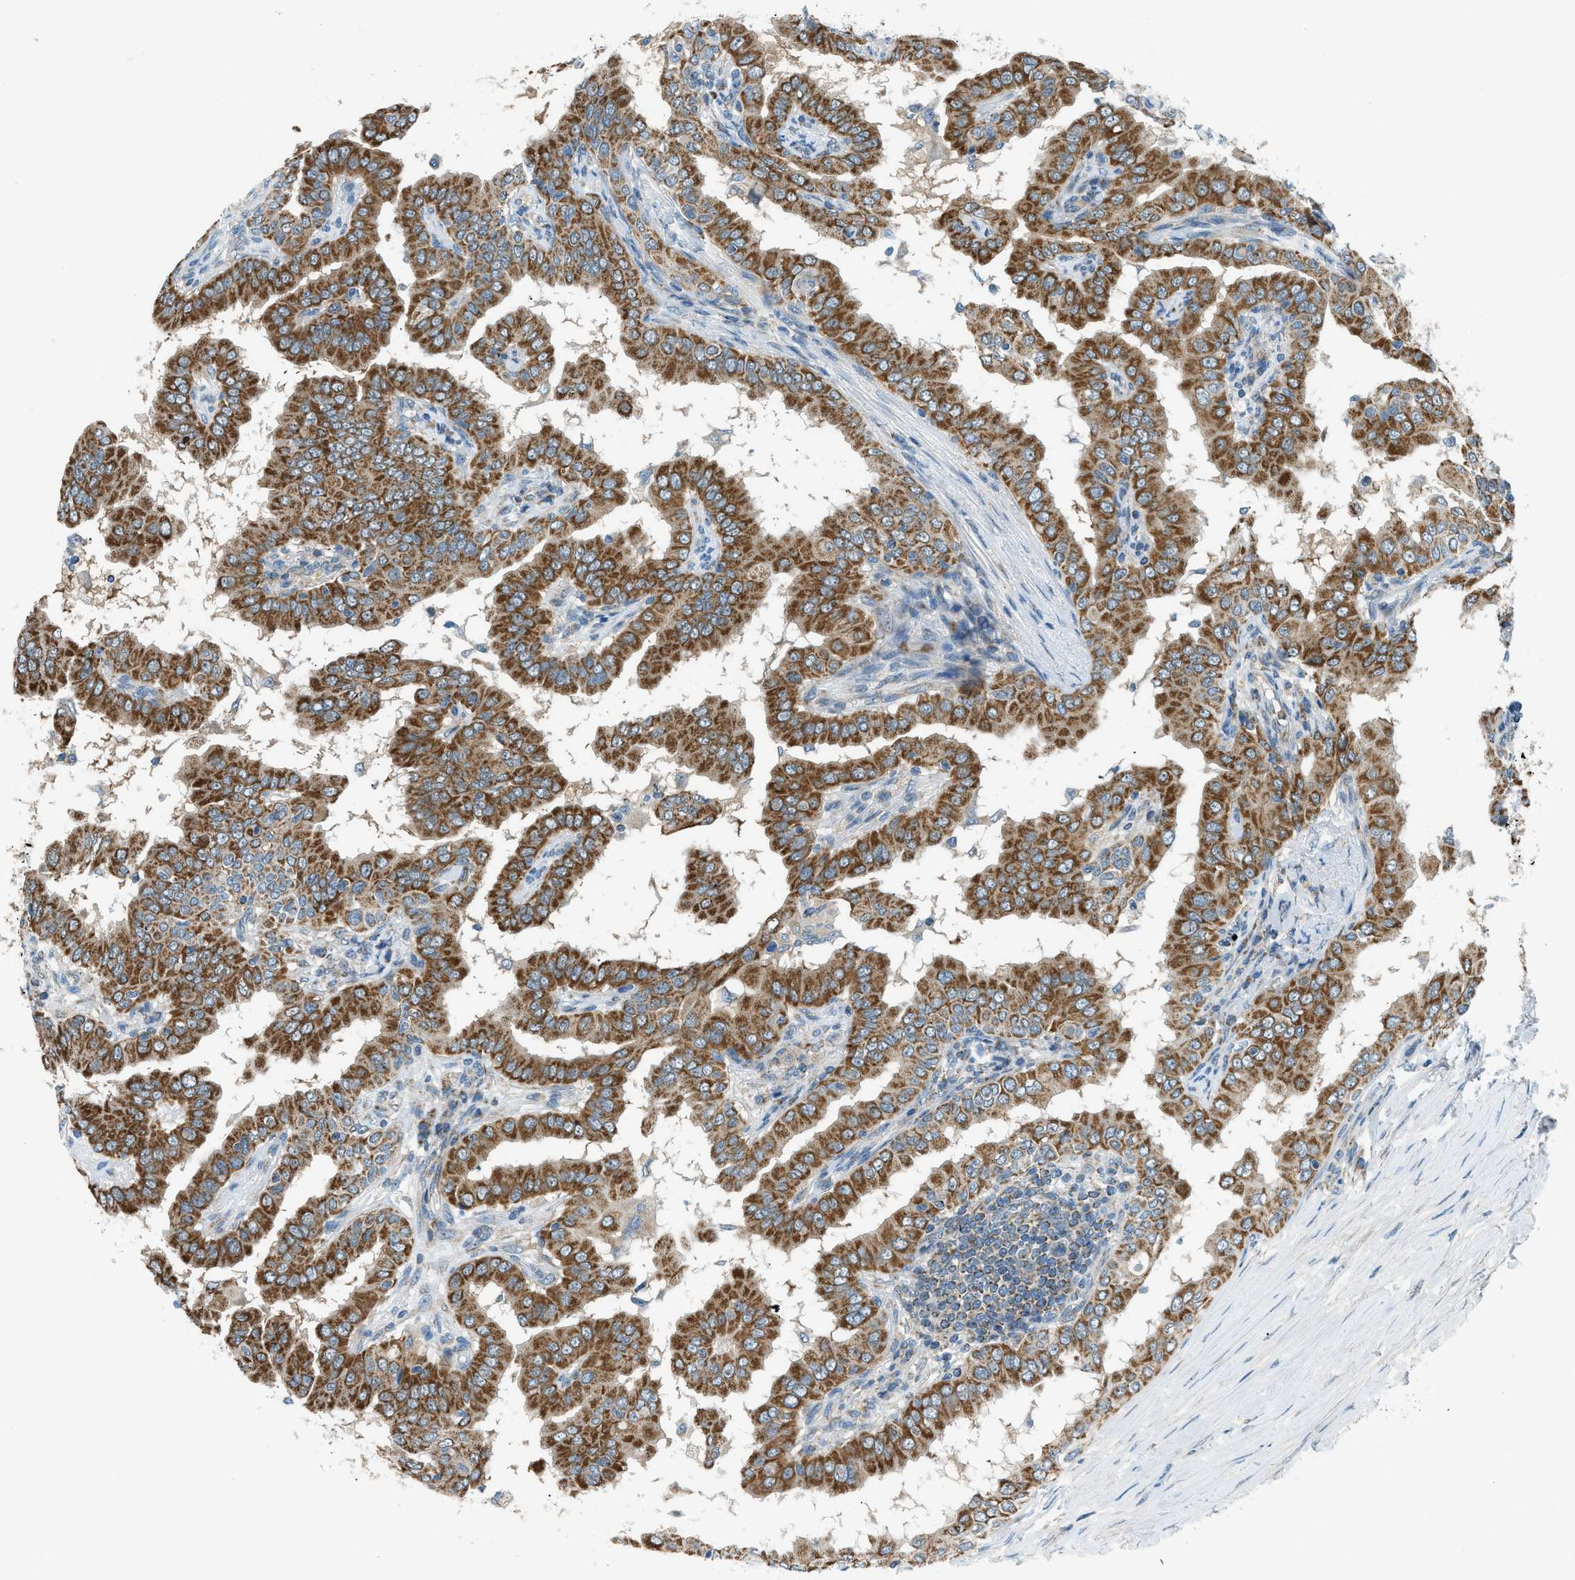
{"staining": {"intensity": "strong", "quantity": ">75%", "location": "cytoplasmic/membranous"}, "tissue": "thyroid cancer", "cell_type": "Tumor cells", "image_type": "cancer", "snomed": [{"axis": "morphology", "description": "Papillary adenocarcinoma, NOS"}, {"axis": "topography", "description": "Thyroid gland"}], "caption": "A brown stain highlights strong cytoplasmic/membranous positivity of a protein in human thyroid cancer tumor cells.", "gene": "PIGG", "patient": {"sex": "male", "age": 33}}